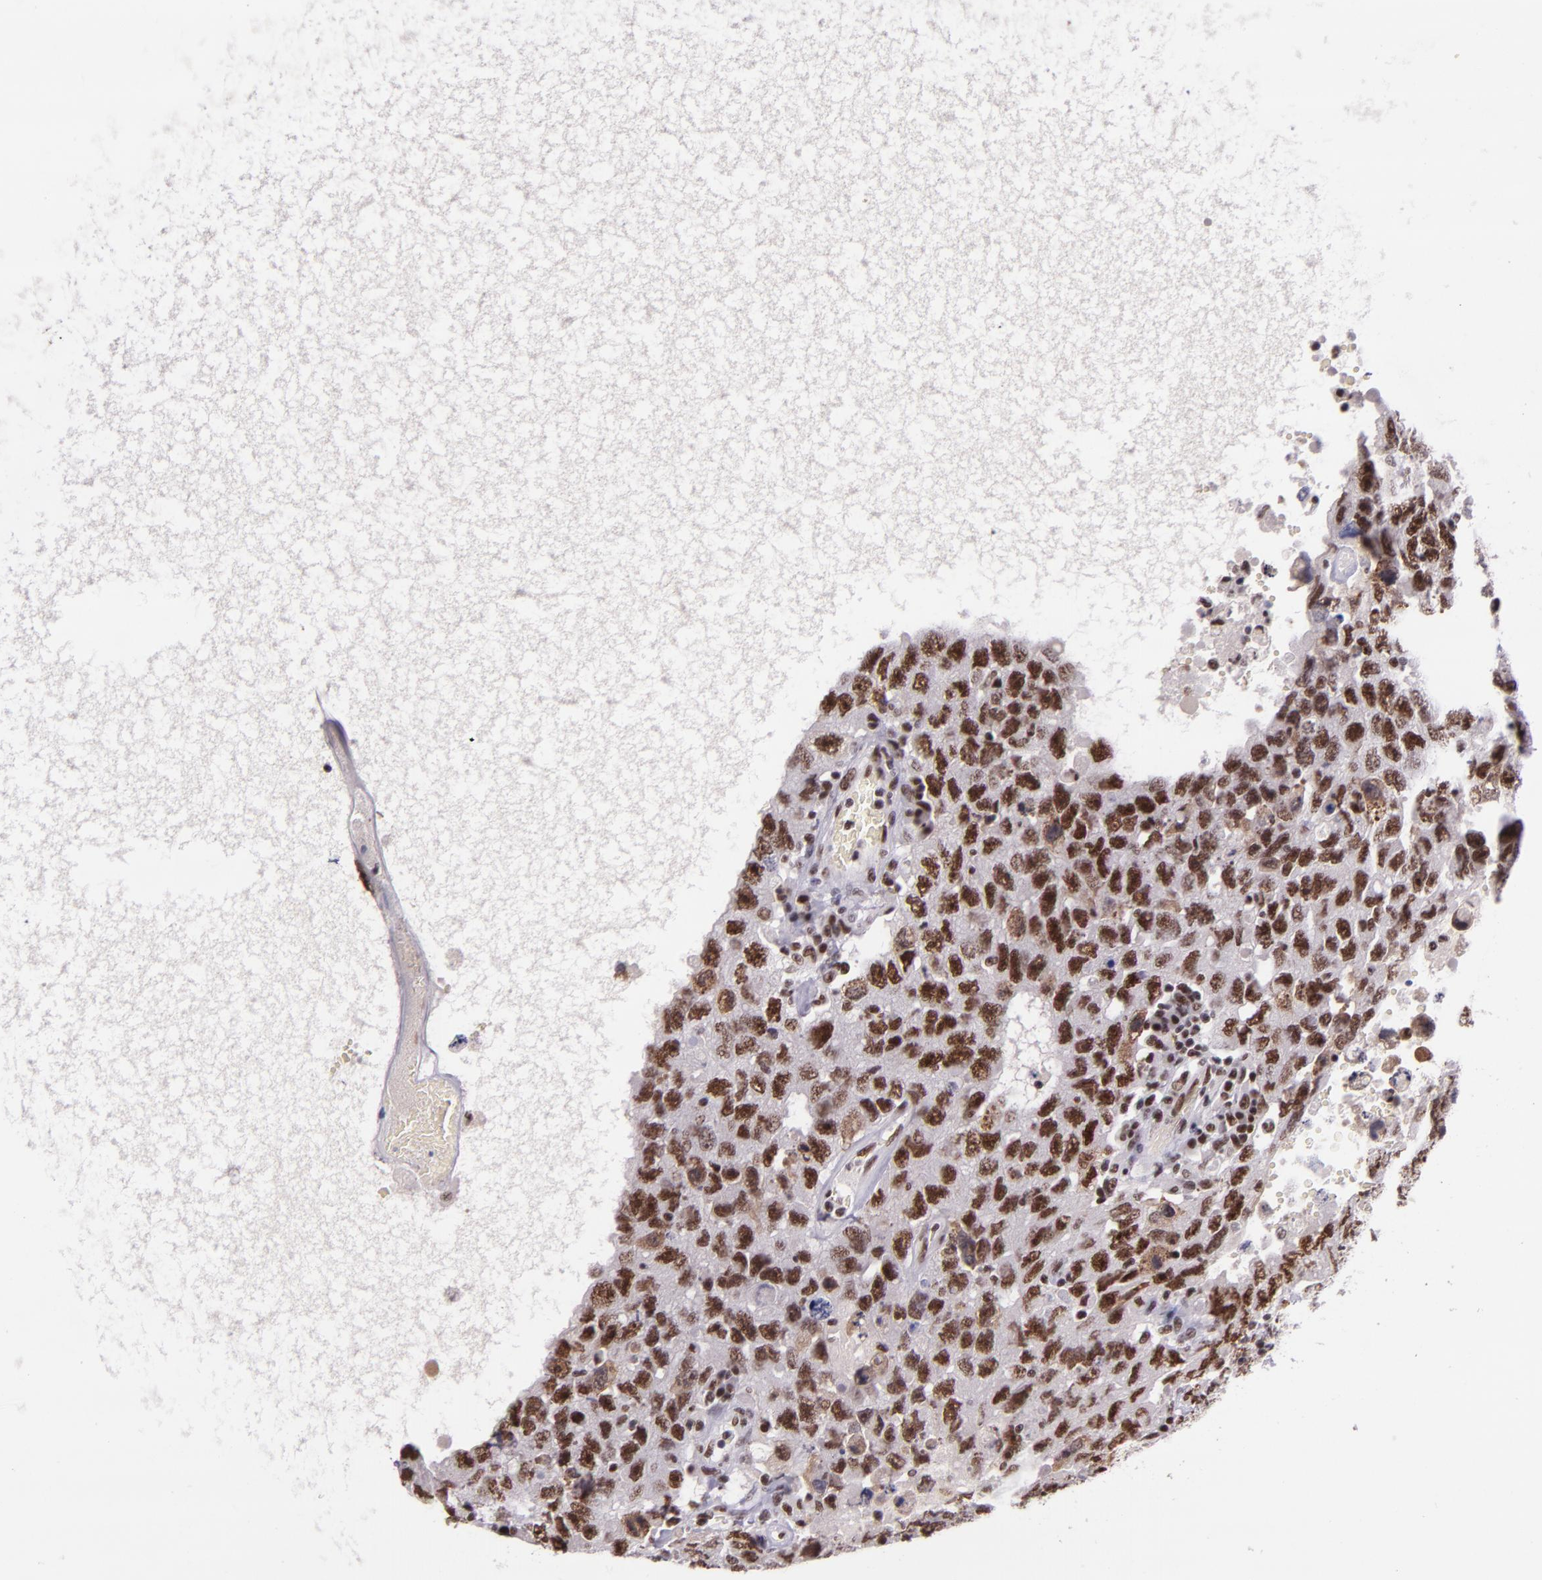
{"staining": {"intensity": "strong", "quantity": ">75%", "location": "nuclear"}, "tissue": "testis cancer", "cell_type": "Tumor cells", "image_type": "cancer", "snomed": [{"axis": "morphology", "description": "Carcinoma, Embryonal, NOS"}, {"axis": "topography", "description": "Testis"}], "caption": "Testis cancer was stained to show a protein in brown. There is high levels of strong nuclear expression in approximately >75% of tumor cells. (Brightfield microscopy of DAB IHC at high magnification).", "gene": "GPKOW", "patient": {"sex": "male", "age": 26}}